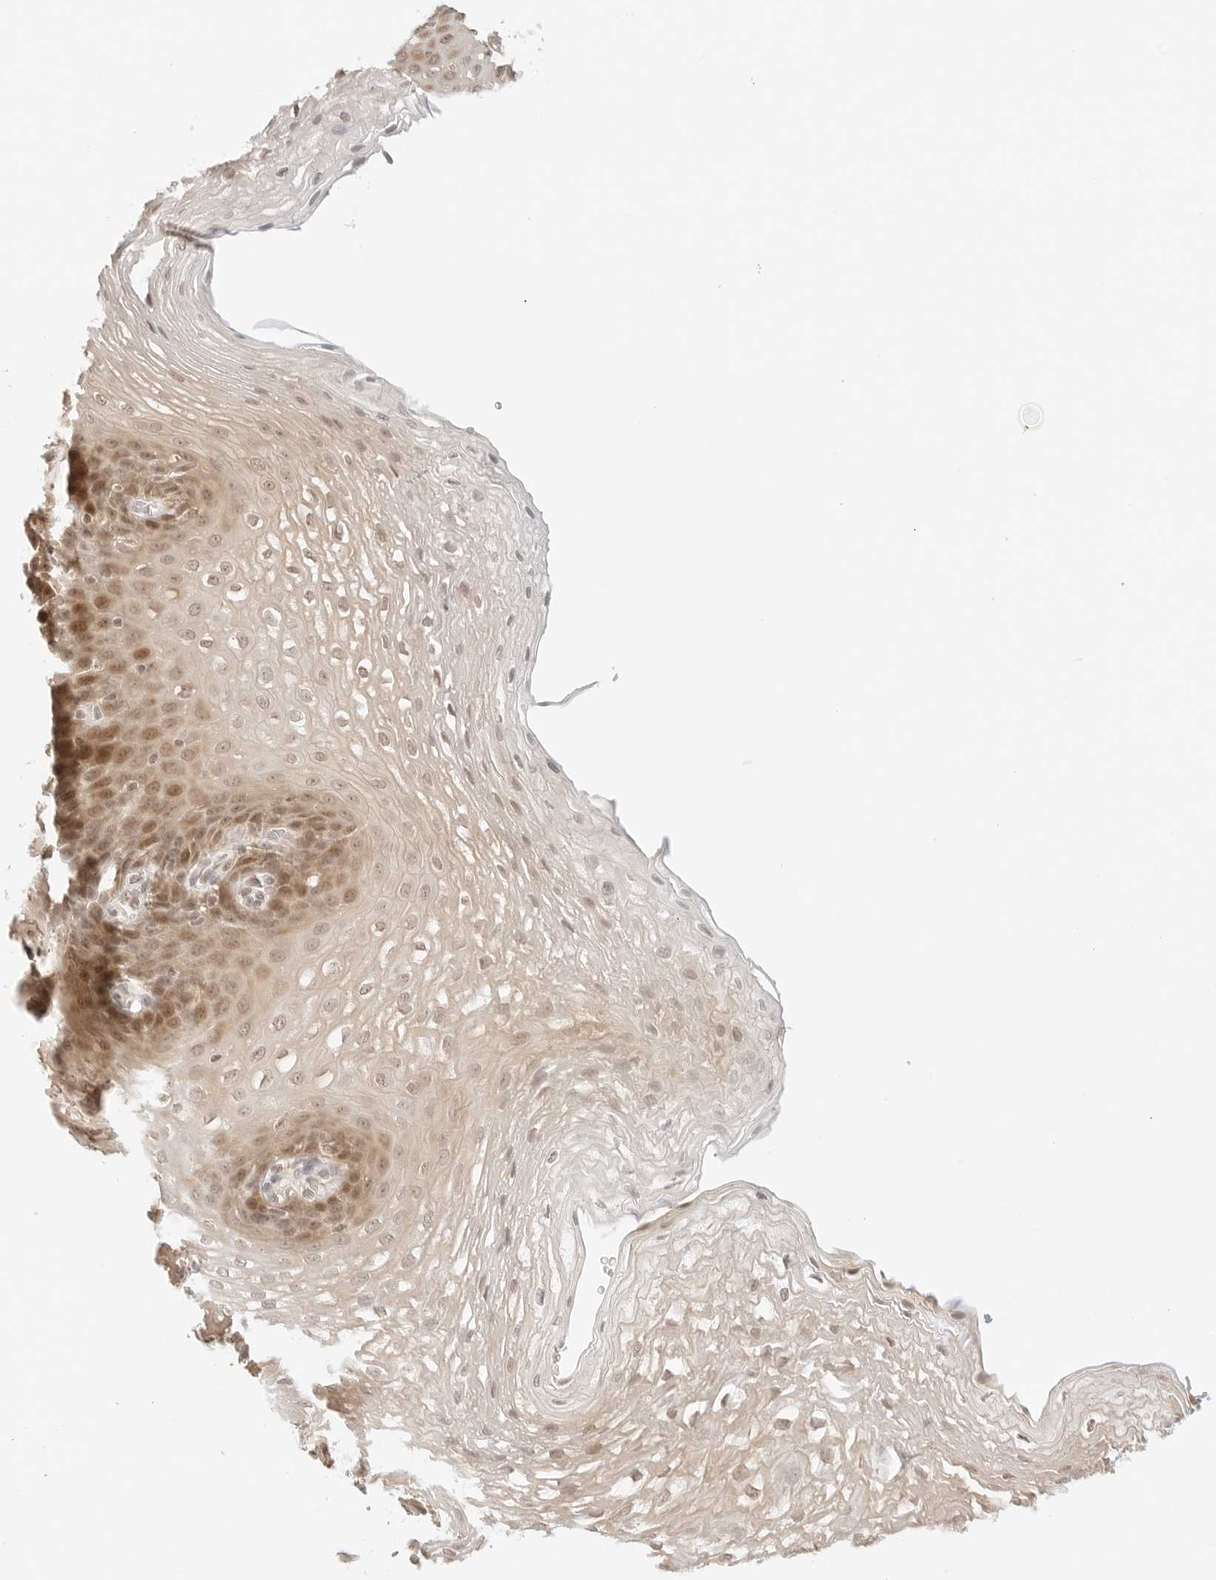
{"staining": {"intensity": "moderate", "quantity": ">75%", "location": "cytoplasmic/membranous,nuclear"}, "tissue": "esophagus", "cell_type": "Squamous epithelial cells", "image_type": "normal", "snomed": [{"axis": "morphology", "description": "Normal tissue, NOS"}, {"axis": "topography", "description": "Esophagus"}], "caption": "Protein staining by immunohistochemistry (IHC) exhibits moderate cytoplasmic/membranous,nuclear expression in about >75% of squamous epithelial cells in normal esophagus.", "gene": "SEPTIN4", "patient": {"sex": "female", "age": 66}}